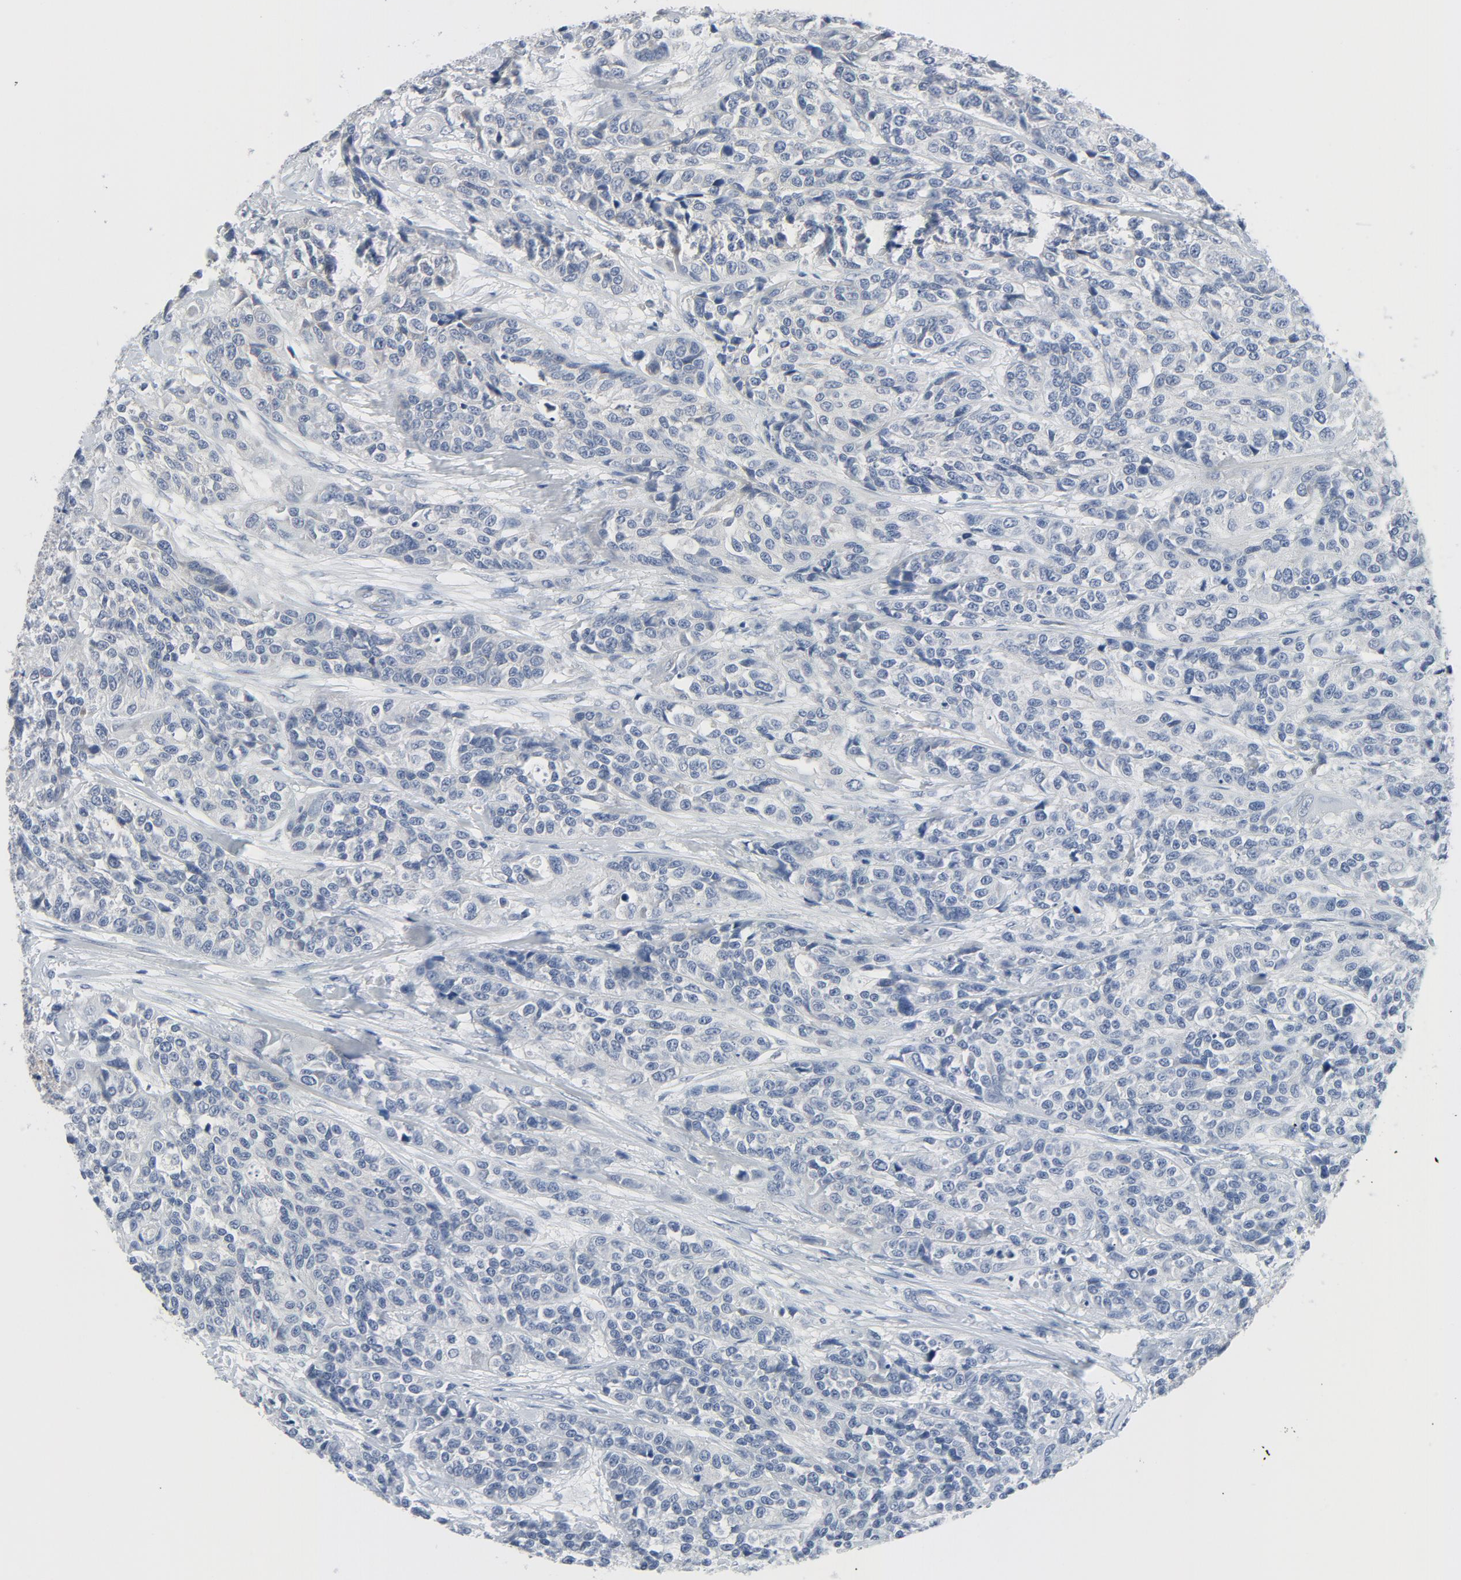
{"staining": {"intensity": "negative", "quantity": "none", "location": "none"}, "tissue": "urothelial cancer", "cell_type": "Tumor cells", "image_type": "cancer", "snomed": [{"axis": "morphology", "description": "Urothelial carcinoma, High grade"}, {"axis": "topography", "description": "Urinary bladder"}], "caption": "Tumor cells are negative for protein expression in human urothelial carcinoma (high-grade). (Brightfield microscopy of DAB immunohistochemistry at high magnification).", "gene": "TSG101", "patient": {"sex": "female", "age": 81}}